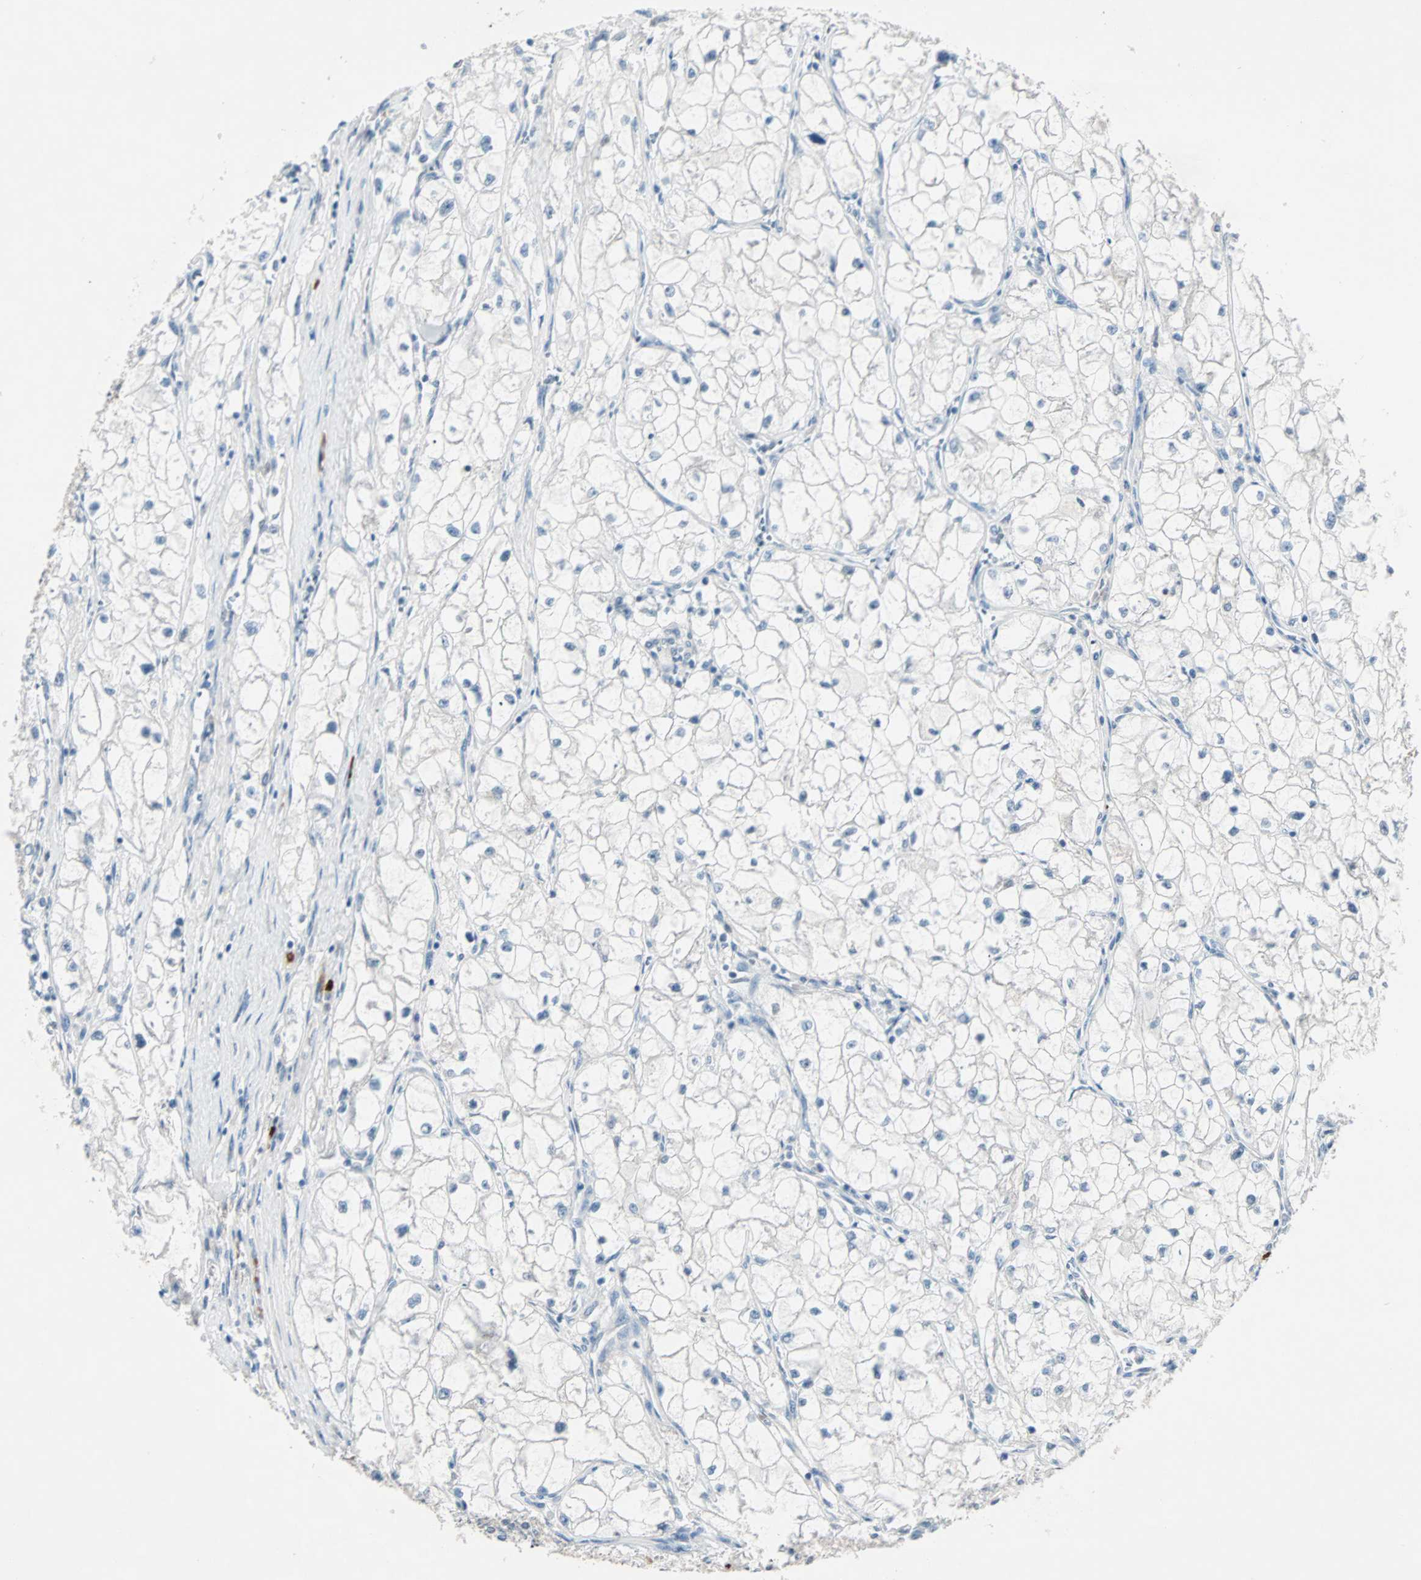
{"staining": {"intensity": "negative", "quantity": "none", "location": "none"}, "tissue": "renal cancer", "cell_type": "Tumor cells", "image_type": "cancer", "snomed": [{"axis": "morphology", "description": "Adenocarcinoma, NOS"}, {"axis": "topography", "description": "Kidney"}], "caption": "Tumor cells show no significant staining in adenocarcinoma (renal).", "gene": "CCNE2", "patient": {"sex": "female", "age": 70}}